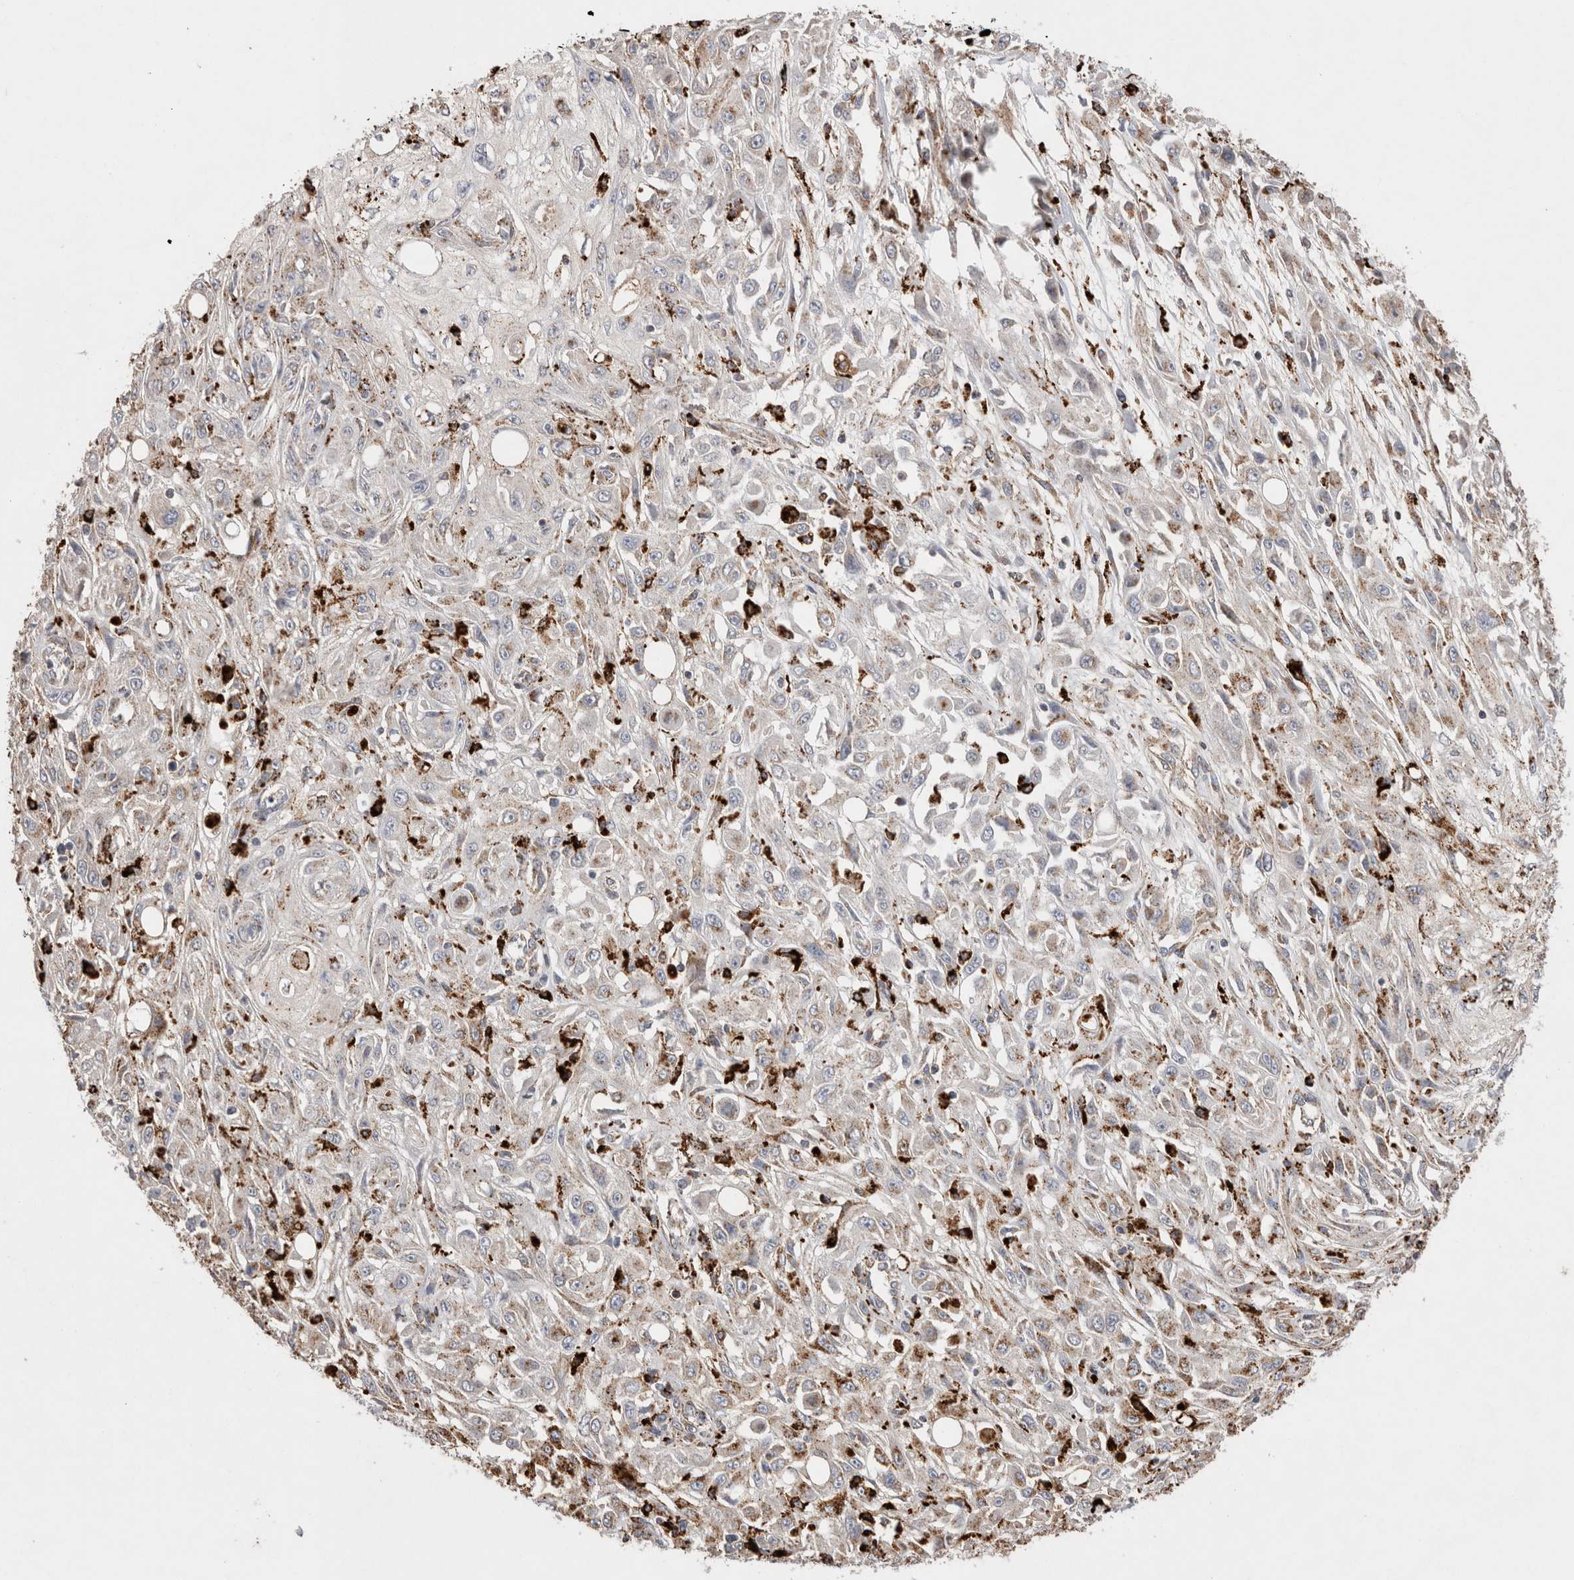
{"staining": {"intensity": "moderate", "quantity": "25%-75%", "location": "cytoplasmic/membranous"}, "tissue": "skin cancer", "cell_type": "Tumor cells", "image_type": "cancer", "snomed": [{"axis": "morphology", "description": "Squamous cell carcinoma, NOS"}, {"axis": "morphology", "description": "Squamous cell carcinoma, metastatic, NOS"}, {"axis": "topography", "description": "Skin"}, {"axis": "topography", "description": "Lymph node"}], "caption": "Immunohistochemical staining of human skin cancer (squamous cell carcinoma) demonstrates medium levels of moderate cytoplasmic/membranous protein positivity in about 25%-75% of tumor cells. The protein is stained brown, and the nuclei are stained in blue (DAB IHC with brightfield microscopy, high magnification).", "gene": "CTSA", "patient": {"sex": "male", "age": 75}}